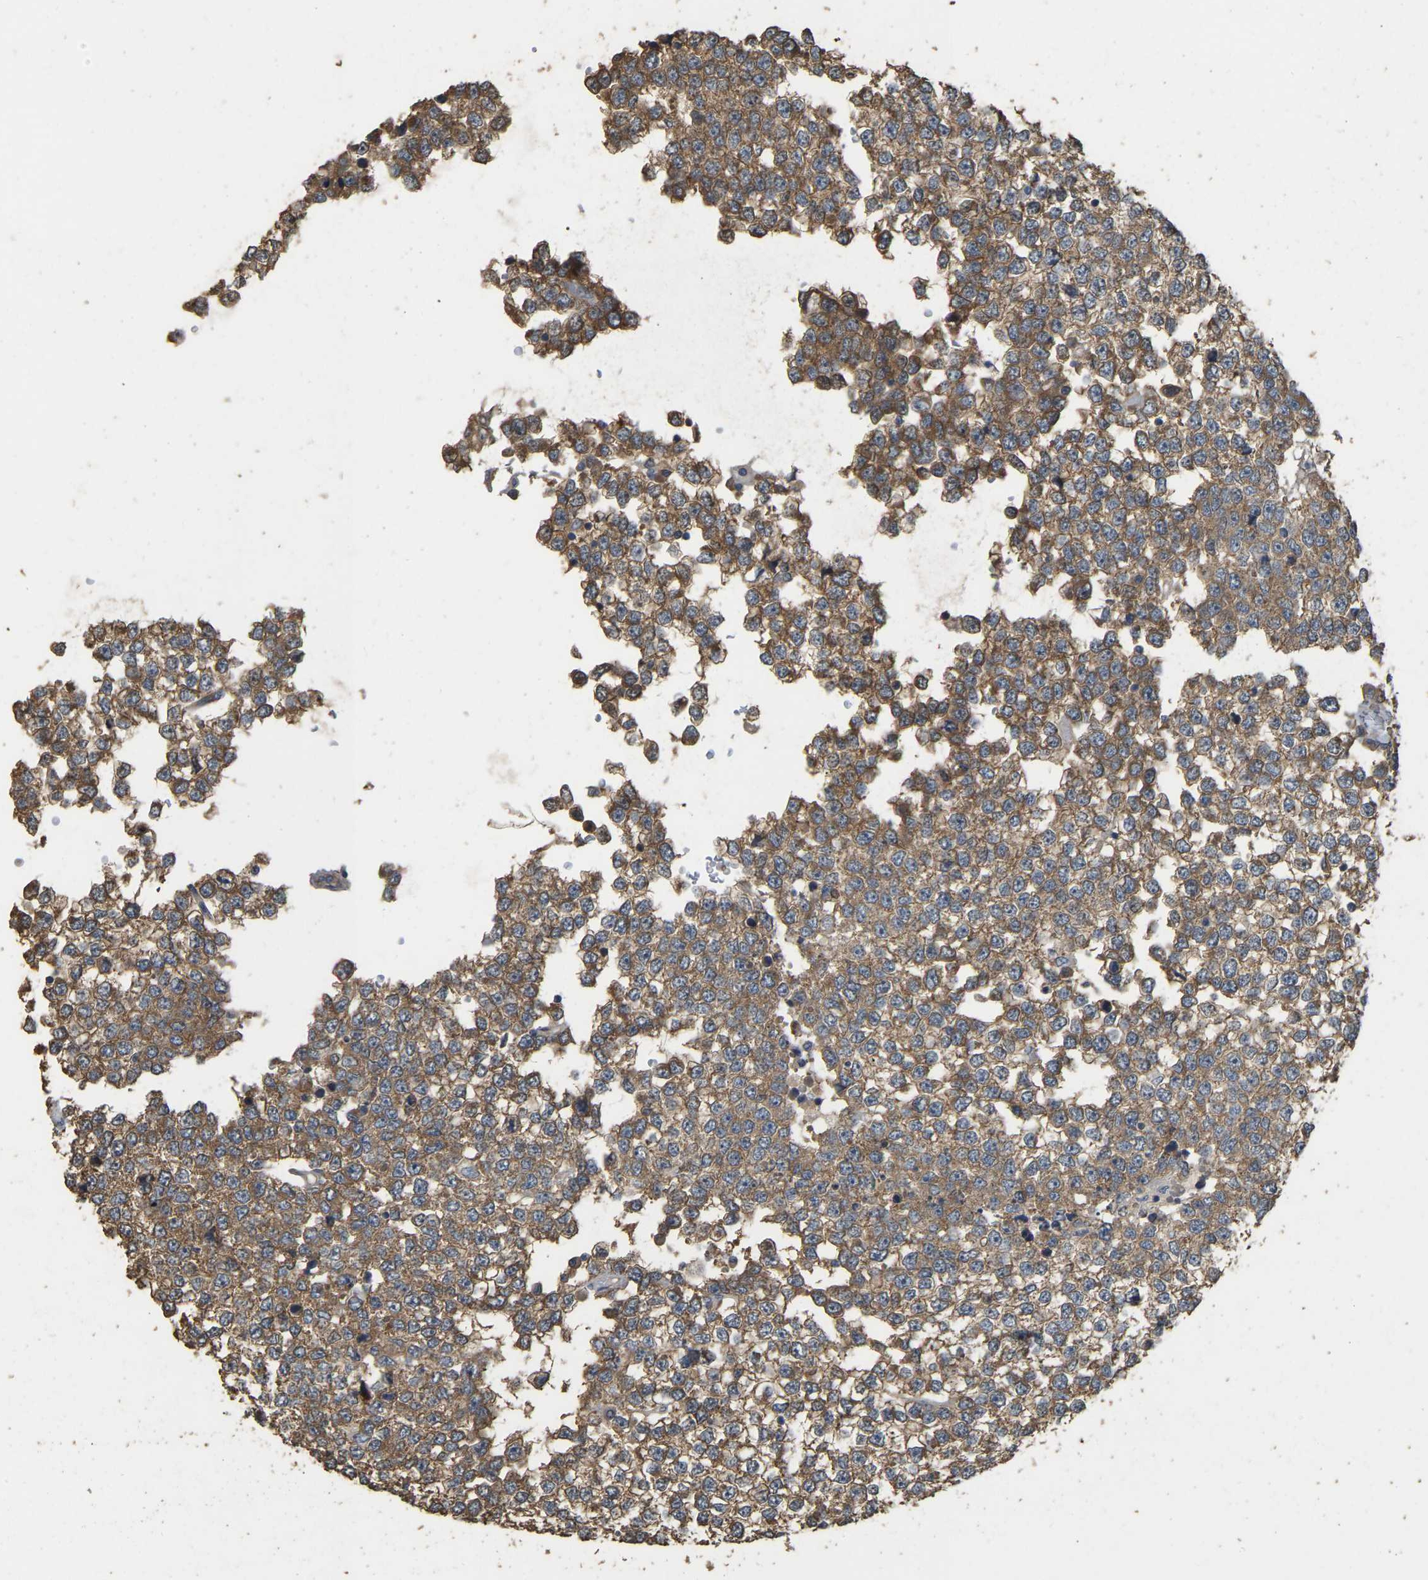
{"staining": {"intensity": "moderate", "quantity": ">75%", "location": "cytoplasmic/membranous"}, "tissue": "testis cancer", "cell_type": "Tumor cells", "image_type": "cancer", "snomed": [{"axis": "morphology", "description": "Seminoma, NOS"}, {"axis": "topography", "description": "Testis"}], "caption": "The image demonstrates staining of seminoma (testis), revealing moderate cytoplasmic/membranous protein staining (brown color) within tumor cells.", "gene": "NCS1", "patient": {"sex": "male", "age": 65}}